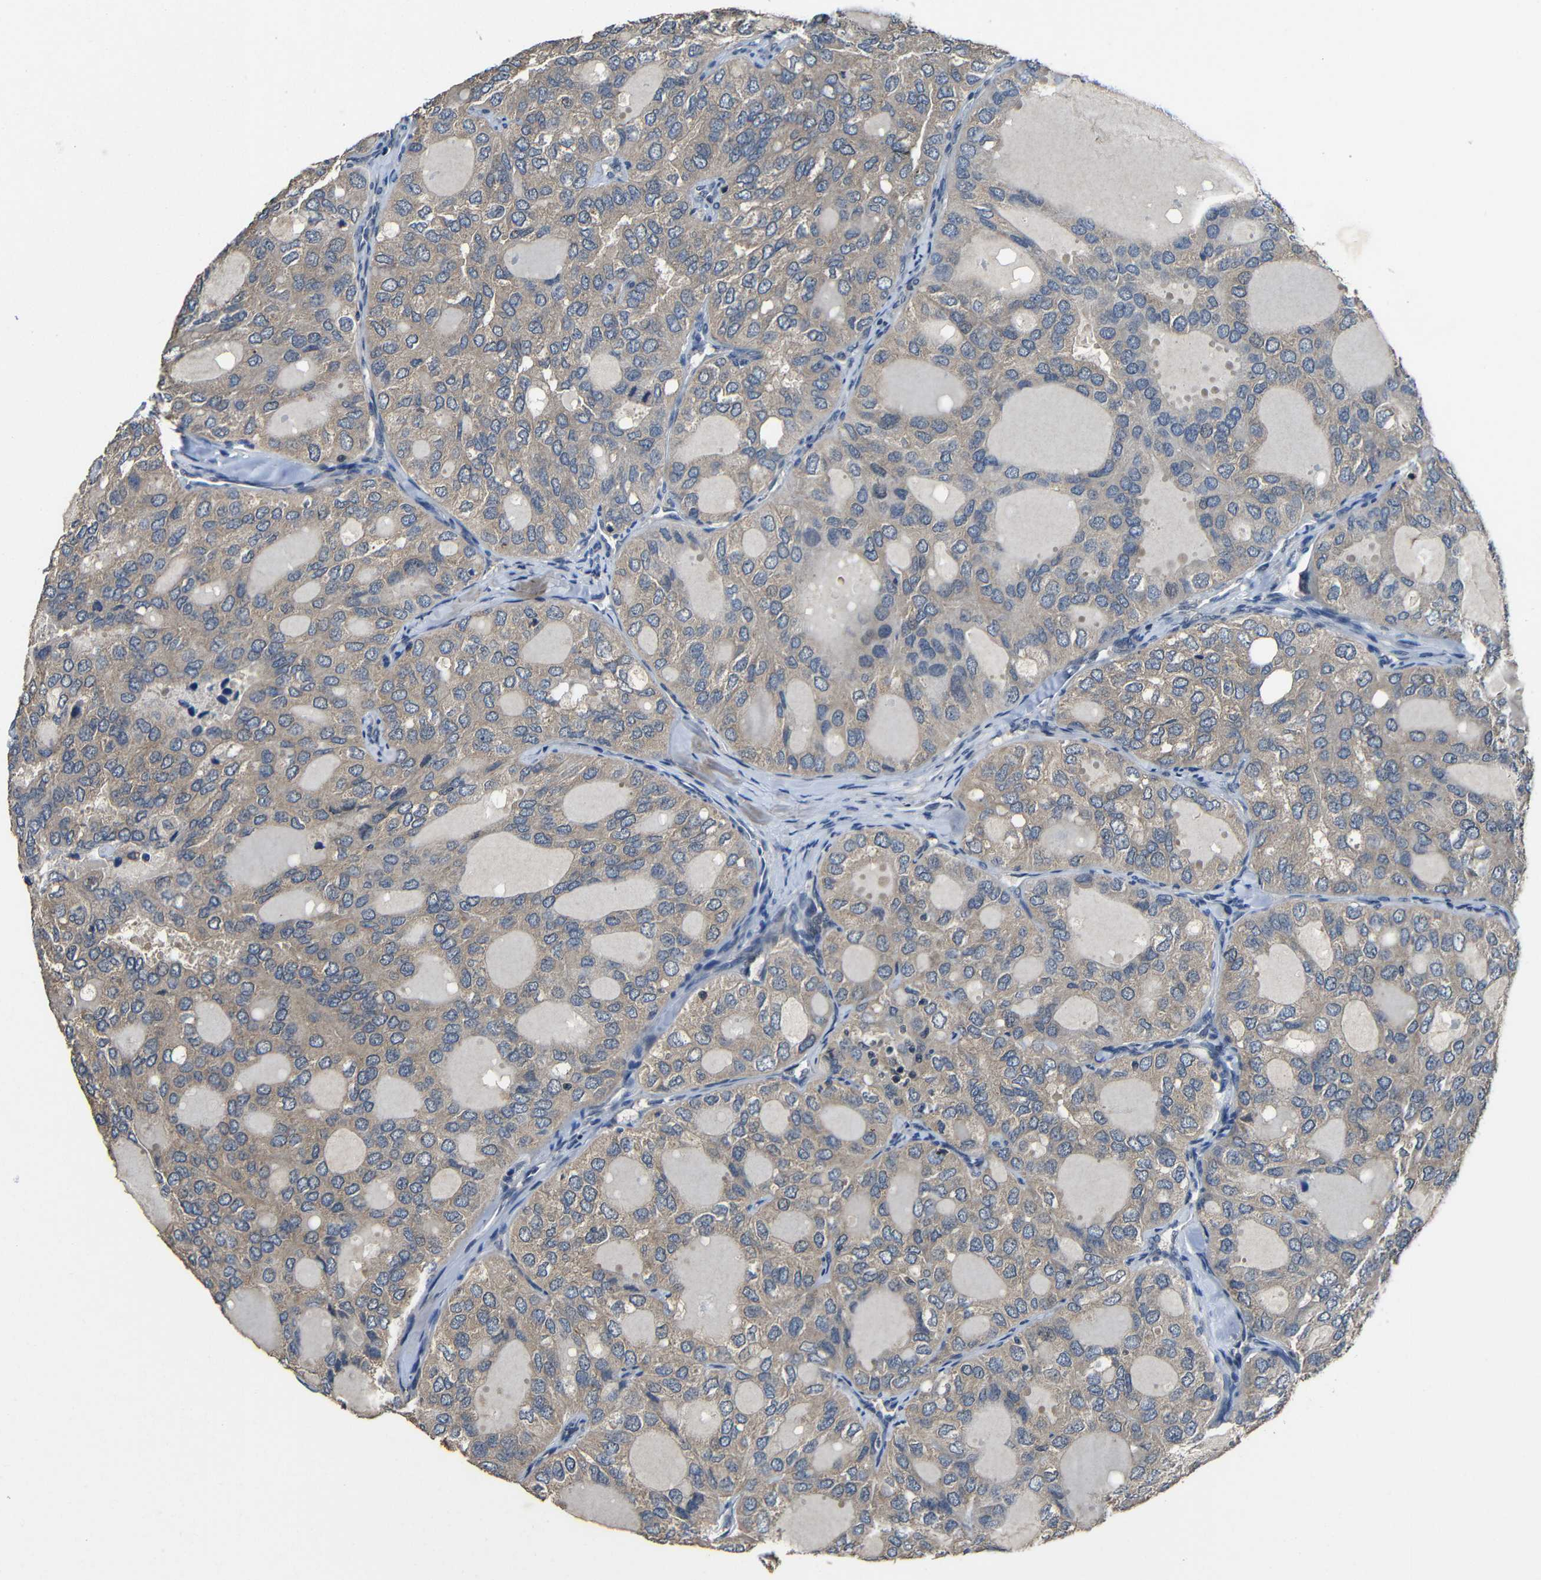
{"staining": {"intensity": "weak", "quantity": ">75%", "location": "cytoplasmic/membranous"}, "tissue": "thyroid cancer", "cell_type": "Tumor cells", "image_type": "cancer", "snomed": [{"axis": "morphology", "description": "Follicular adenoma carcinoma, NOS"}, {"axis": "topography", "description": "Thyroid gland"}], "caption": "About >75% of tumor cells in thyroid cancer display weak cytoplasmic/membranous protein positivity as visualized by brown immunohistochemical staining.", "gene": "C6orf89", "patient": {"sex": "male", "age": 75}}